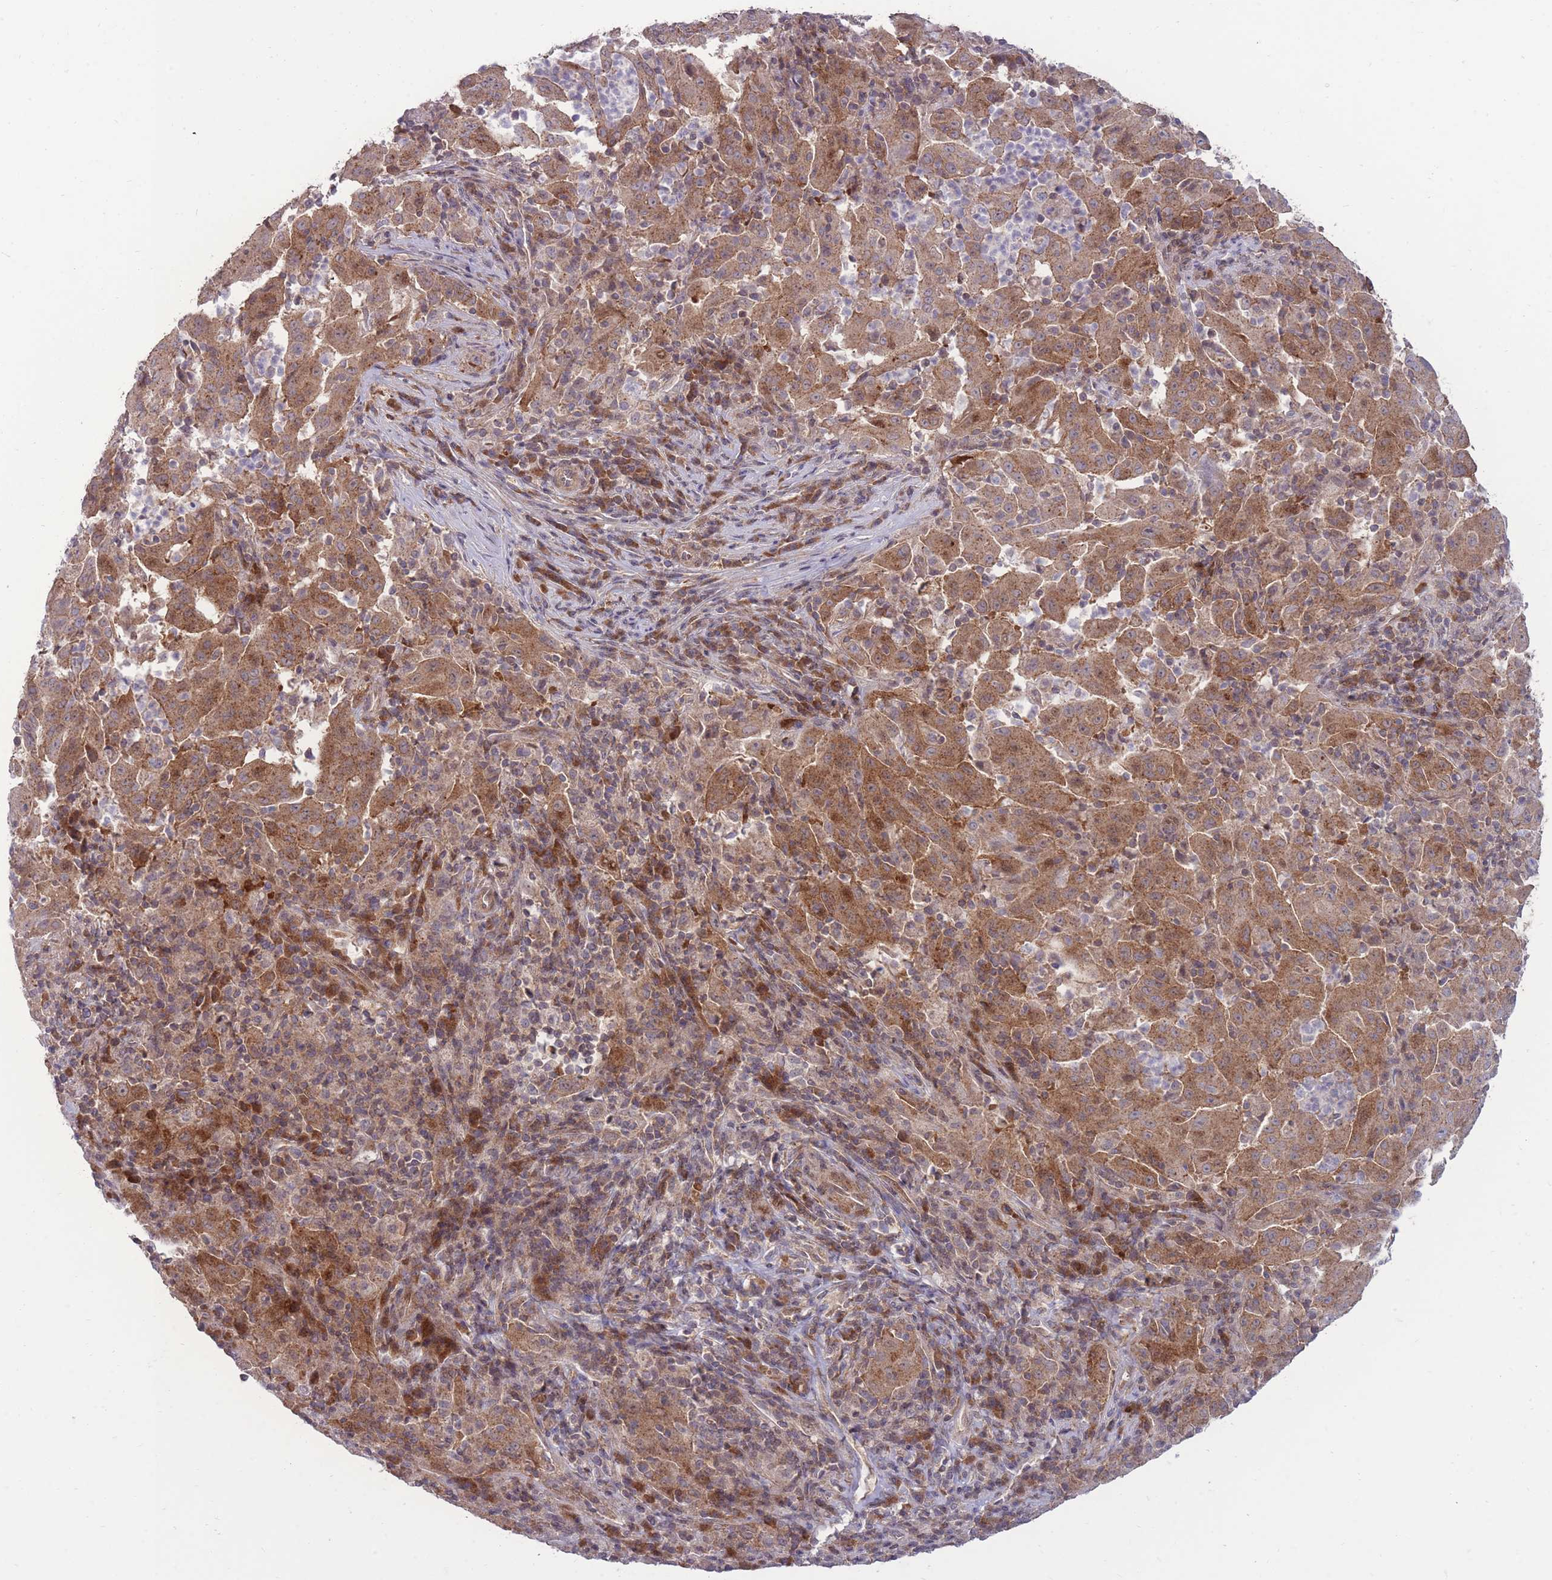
{"staining": {"intensity": "moderate", "quantity": ">75%", "location": "cytoplasmic/membranous"}, "tissue": "pancreatic cancer", "cell_type": "Tumor cells", "image_type": "cancer", "snomed": [{"axis": "morphology", "description": "Adenocarcinoma, NOS"}, {"axis": "topography", "description": "Pancreas"}], "caption": "Adenocarcinoma (pancreatic) stained with immunohistochemistry (IHC) demonstrates moderate cytoplasmic/membranous staining in approximately >75% of tumor cells.", "gene": "RIC8A", "patient": {"sex": "male", "age": 63}}